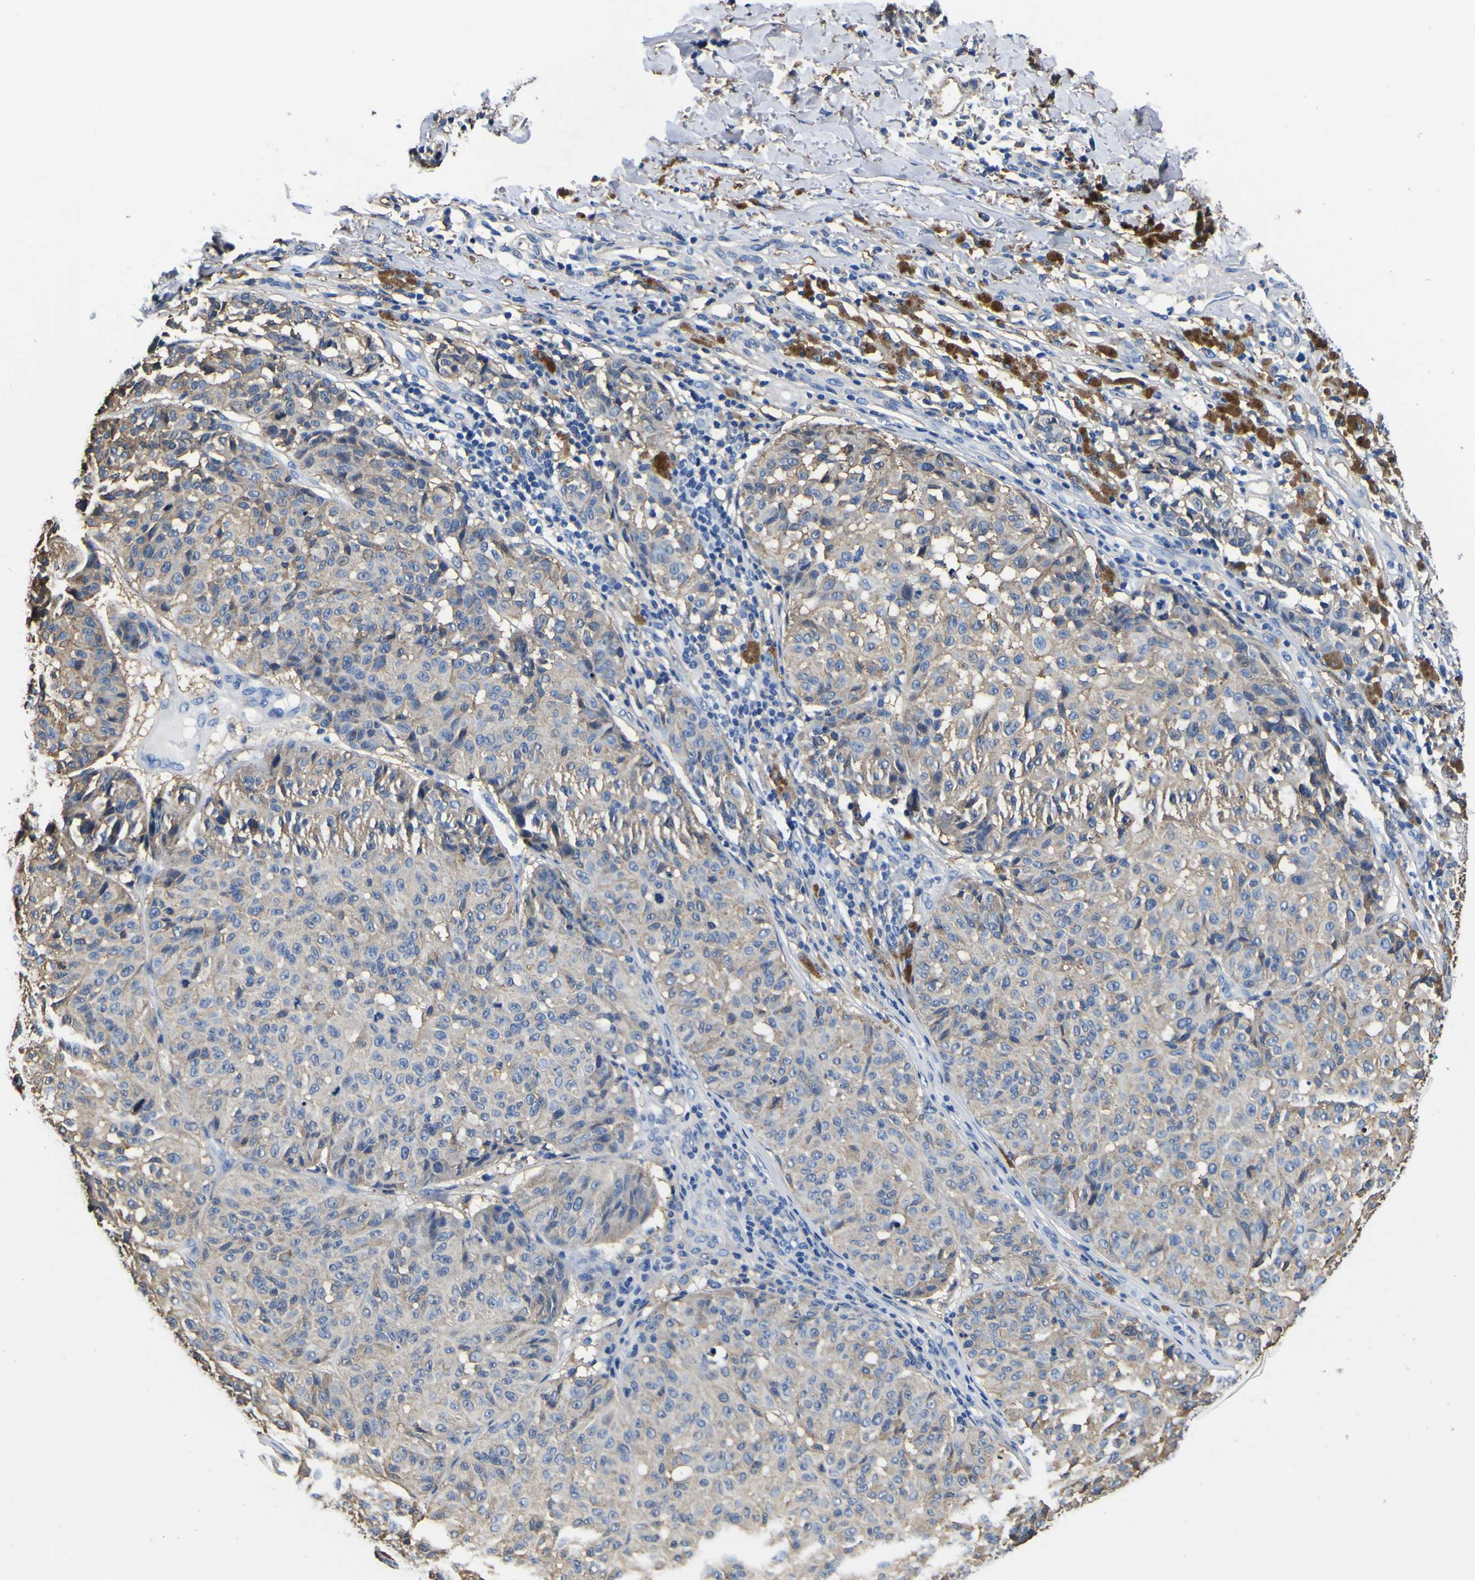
{"staining": {"intensity": "negative", "quantity": "none", "location": "none"}, "tissue": "melanoma", "cell_type": "Tumor cells", "image_type": "cancer", "snomed": [{"axis": "morphology", "description": "Malignant melanoma, NOS"}, {"axis": "topography", "description": "Skin"}], "caption": "IHC histopathology image of neoplastic tissue: malignant melanoma stained with DAB displays no significant protein expression in tumor cells.", "gene": "PXDN", "patient": {"sex": "female", "age": 46}}